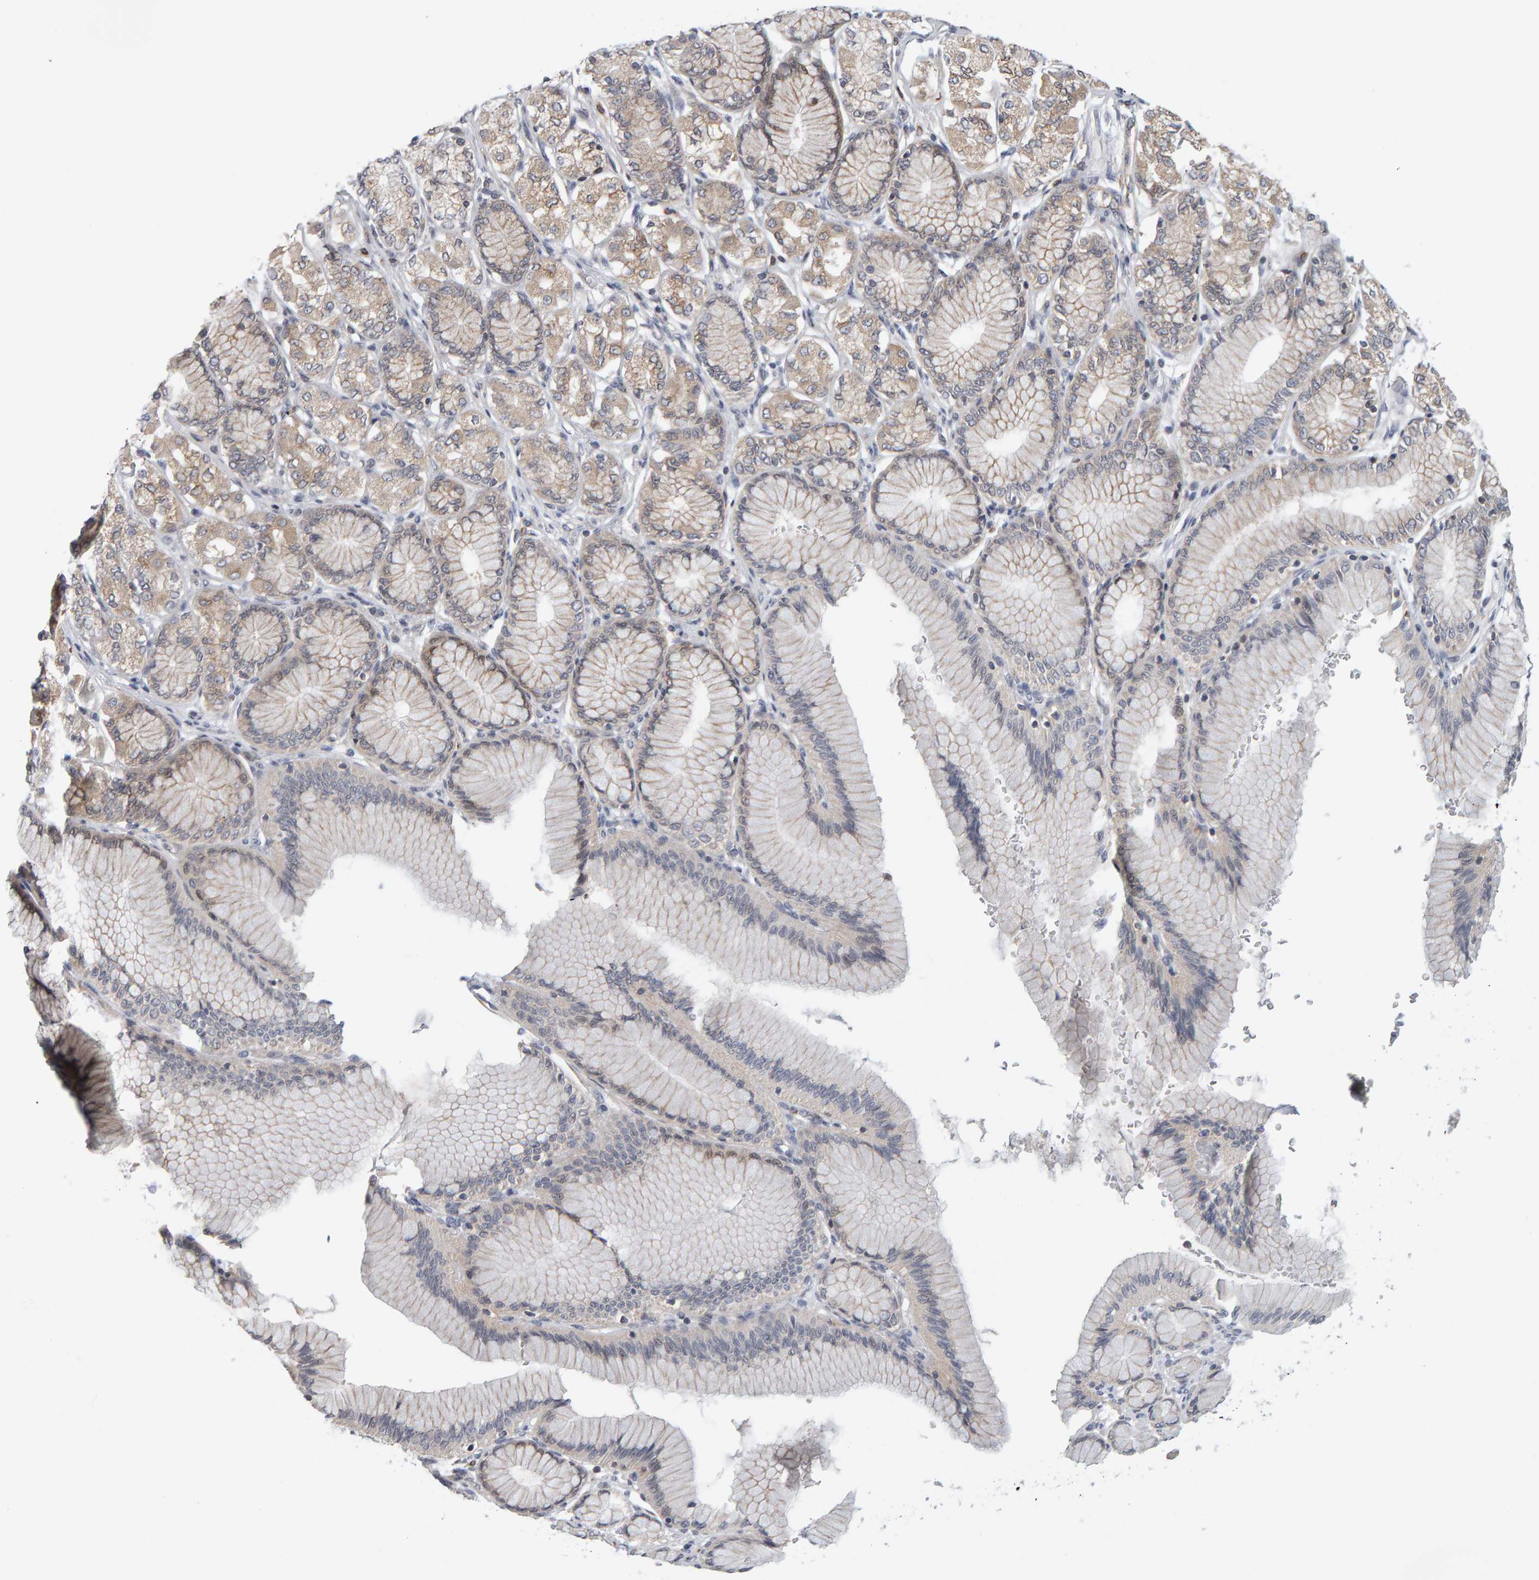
{"staining": {"intensity": "weak", "quantity": "25%-75%", "location": "cytoplasmic/membranous"}, "tissue": "stomach cancer", "cell_type": "Tumor cells", "image_type": "cancer", "snomed": [{"axis": "morphology", "description": "Adenocarcinoma, NOS"}, {"axis": "topography", "description": "Stomach"}], "caption": "DAB immunohistochemical staining of human stomach adenocarcinoma reveals weak cytoplasmic/membranous protein expression in about 25%-75% of tumor cells. The staining is performed using DAB (3,3'-diaminobenzidine) brown chromogen to label protein expression. The nuclei are counter-stained blue using hematoxylin.", "gene": "MSRA", "patient": {"sex": "female", "age": 65}}